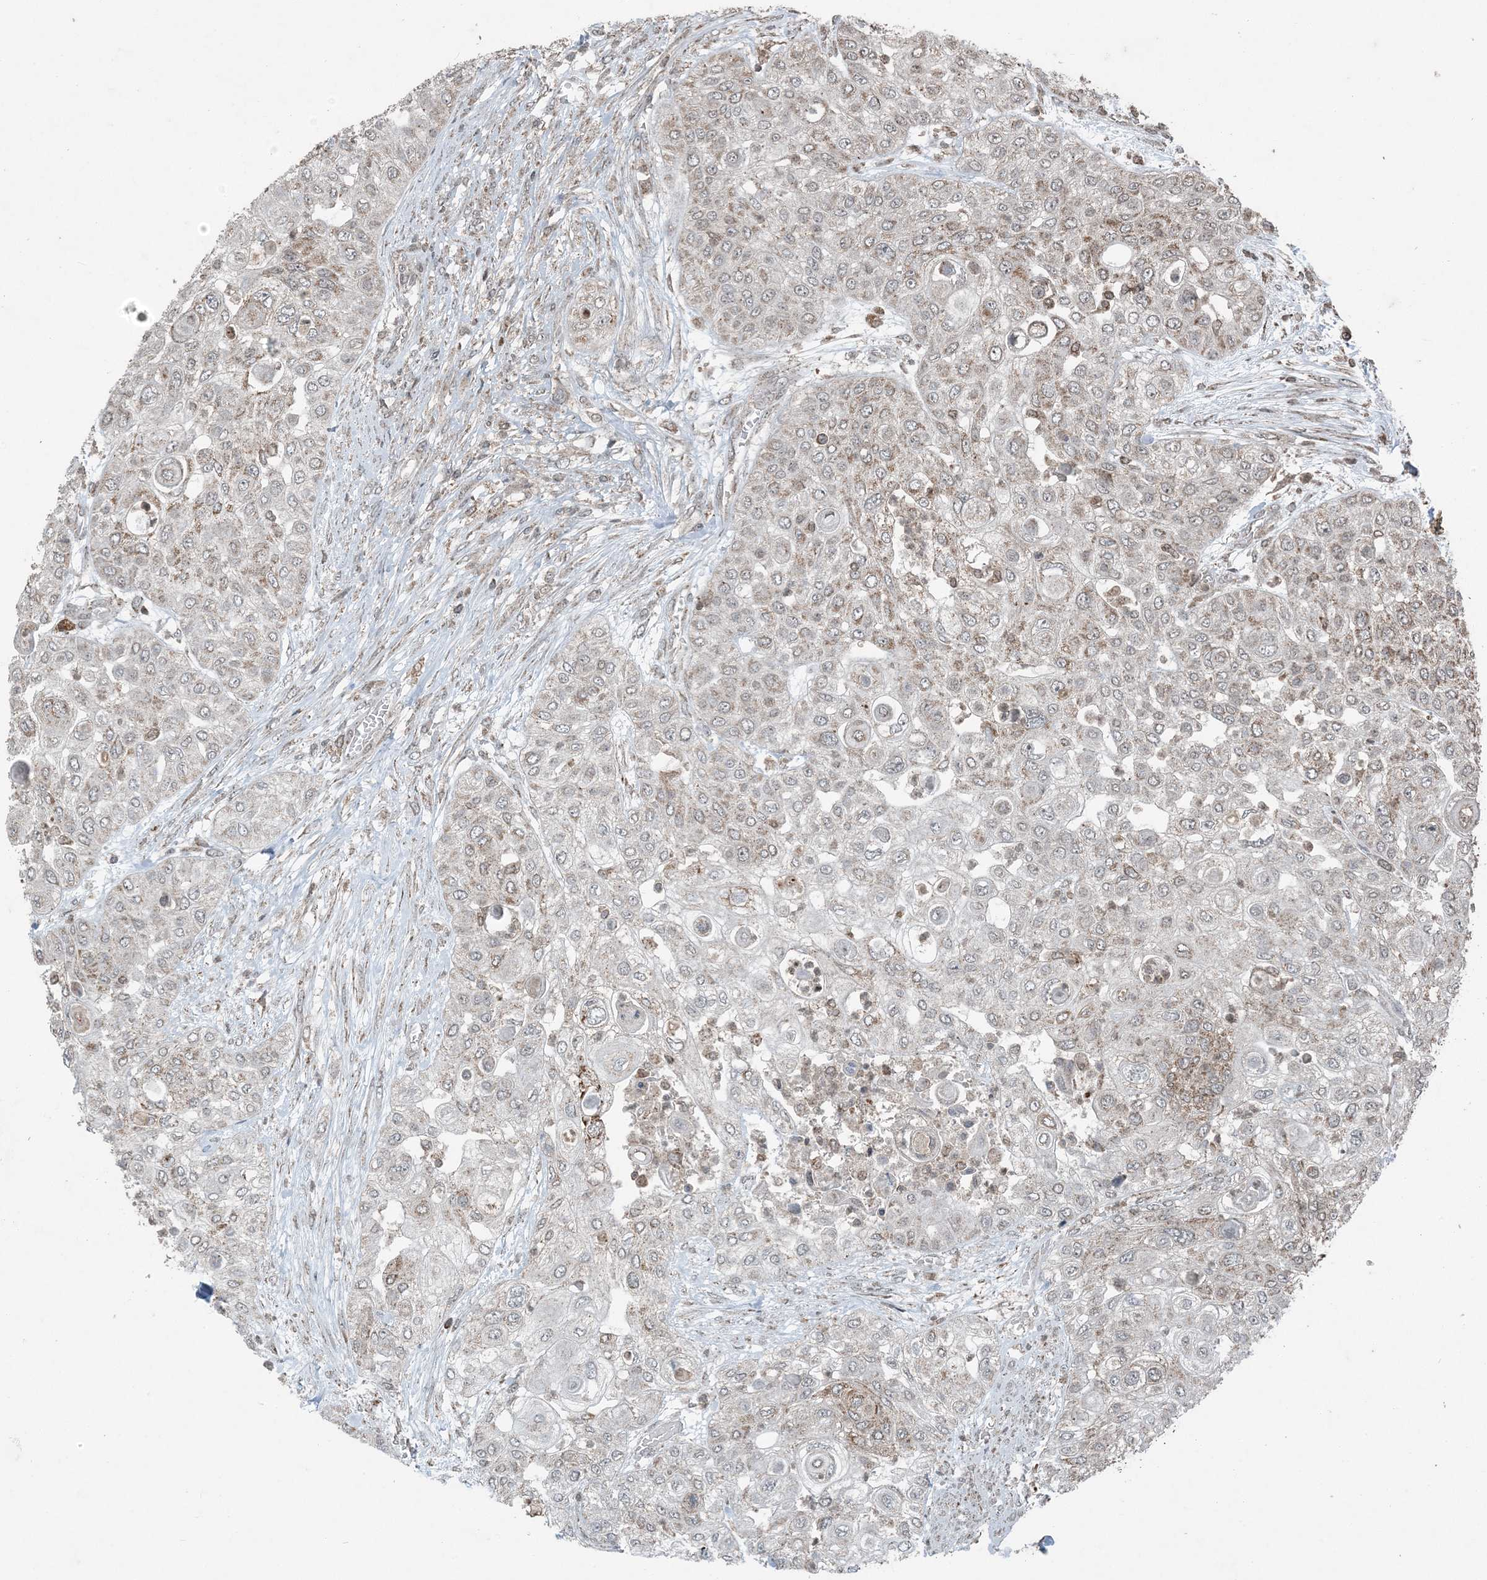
{"staining": {"intensity": "weak", "quantity": "25%-75%", "location": "cytoplasmic/membranous"}, "tissue": "urothelial cancer", "cell_type": "Tumor cells", "image_type": "cancer", "snomed": [{"axis": "morphology", "description": "Urothelial carcinoma, High grade"}, {"axis": "topography", "description": "Urinary bladder"}], "caption": "Immunohistochemical staining of high-grade urothelial carcinoma shows low levels of weak cytoplasmic/membranous protein positivity in about 25%-75% of tumor cells.", "gene": "GNL1", "patient": {"sex": "female", "age": 79}}